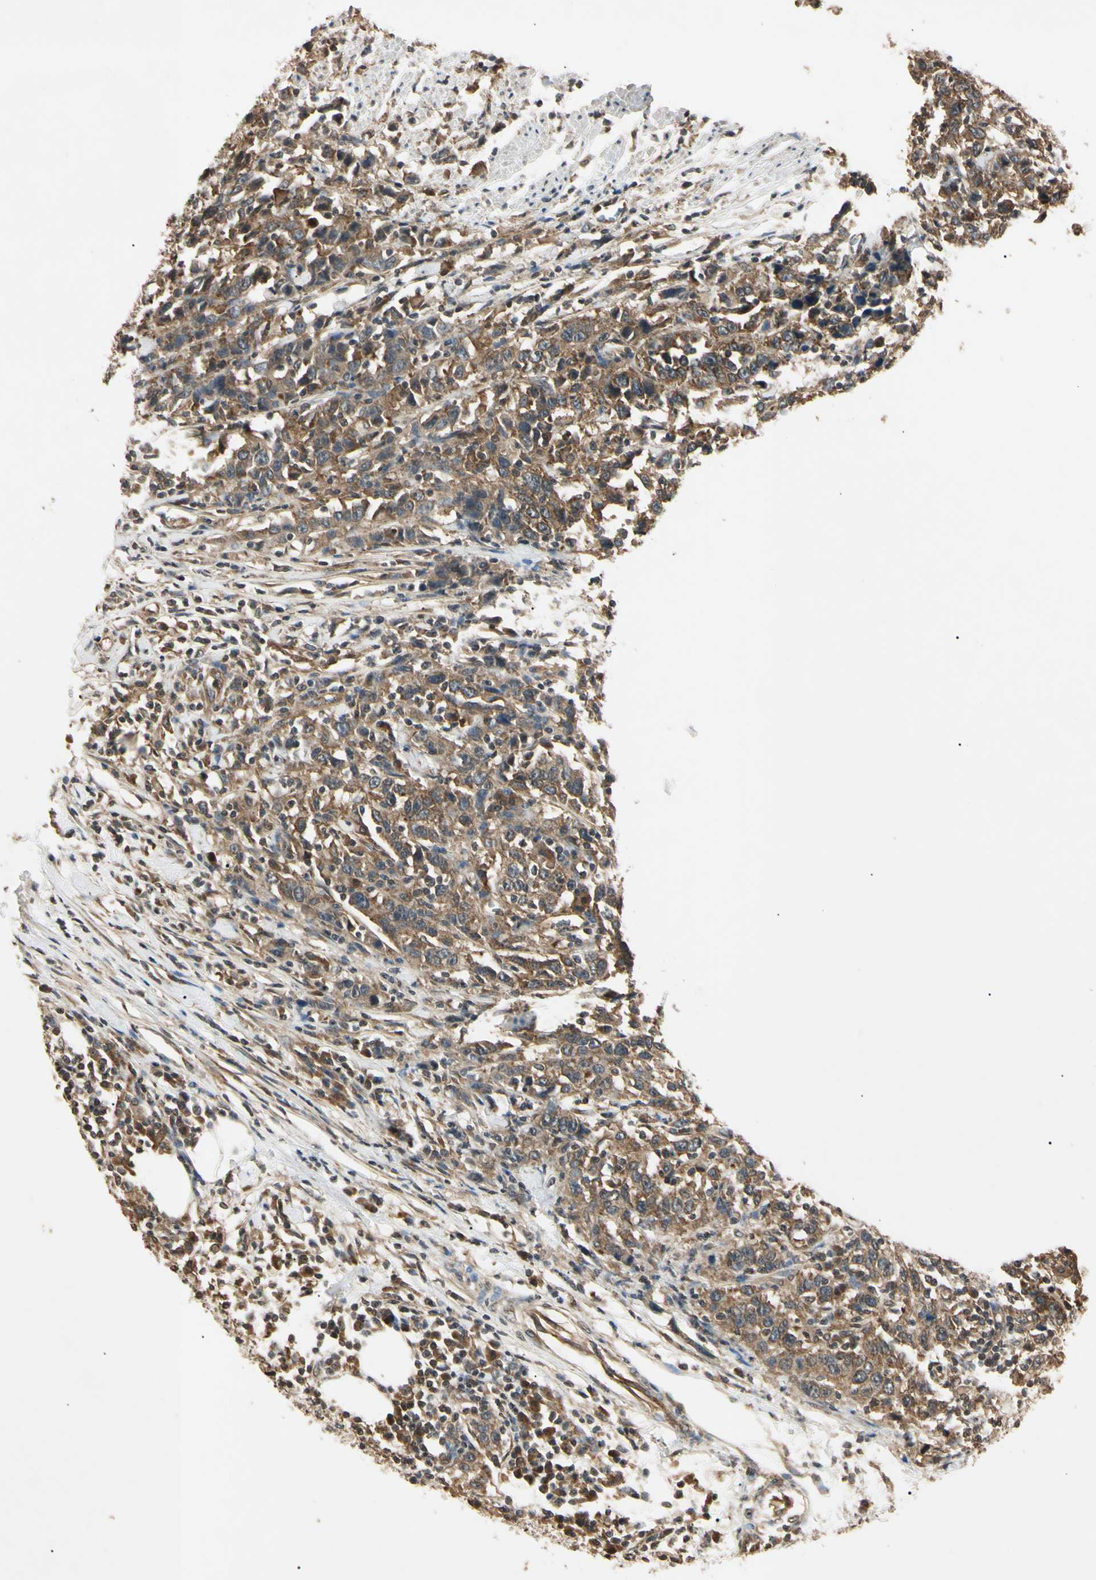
{"staining": {"intensity": "moderate", "quantity": "25%-75%", "location": "cytoplasmic/membranous"}, "tissue": "urothelial cancer", "cell_type": "Tumor cells", "image_type": "cancer", "snomed": [{"axis": "morphology", "description": "Urothelial carcinoma, High grade"}, {"axis": "topography", "description": "Urinary bladder"}], "caption": "A histopathology image of urothelial cancer stained for a protein exhibits moderate cytoplasmic/membranous brown staining in tumor cells.", "gene": "EPN1", "patient": {"sex": "male", "age": 61}}